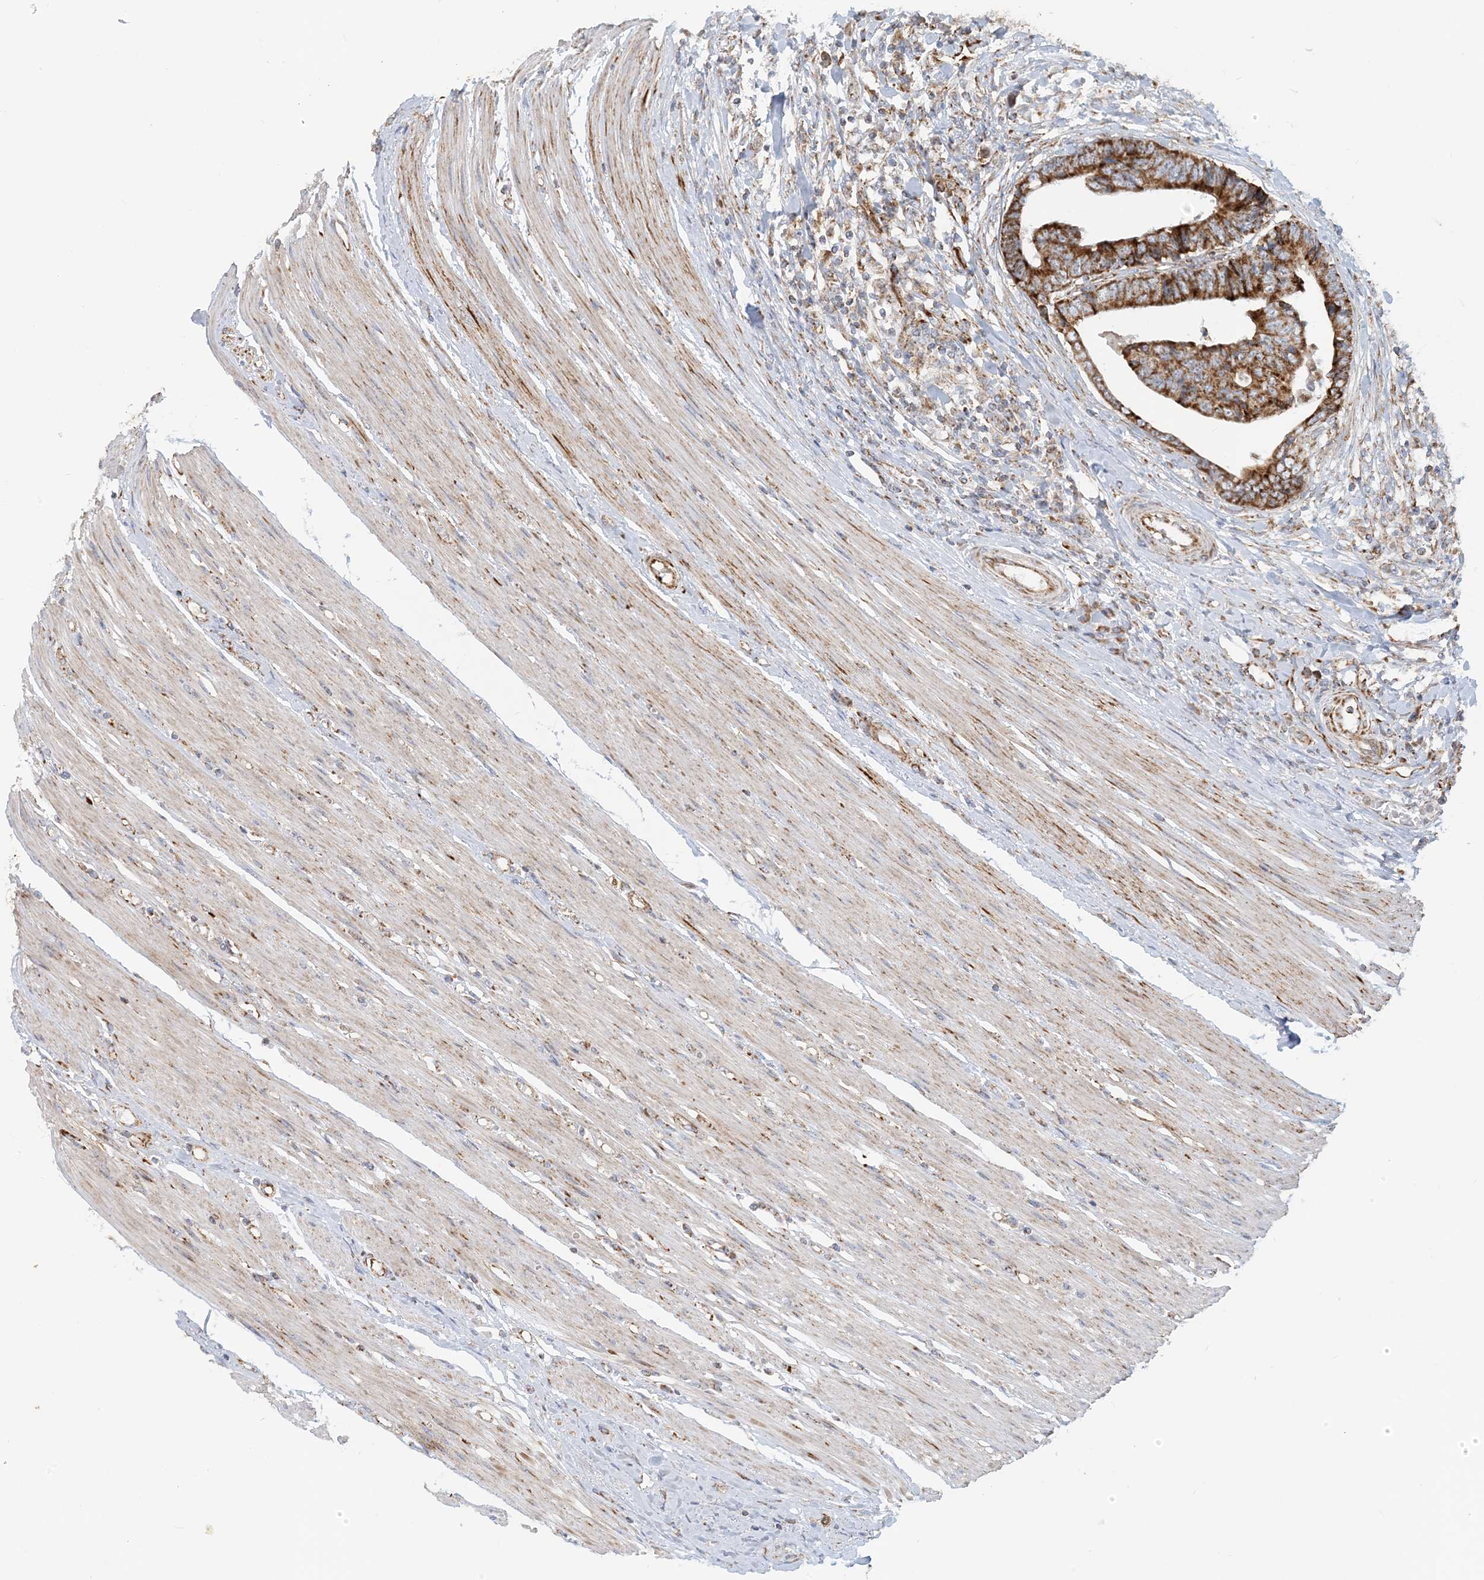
{"staining": {"intensity": "strong", "quantity": ">75%", "location": "cytoplasmic/membranous"}, "tissue": "colorectal cancer", "cell_type": "Tumor cells", "image_type": "cancer", "snomed": [{"axis": "morphology", "description": "Adenocarcinoma, NOS"}, {"axis": "topography", "description": "Rectum"}], "caption": "Colorectal adenocarcinoma stained with a brown dye reveals strong cytoplasmic/membranous positive positivity in approximately >75% of tumor cells.", "gene": "COA3", "patient": {"sex": "male", "age": 84}}